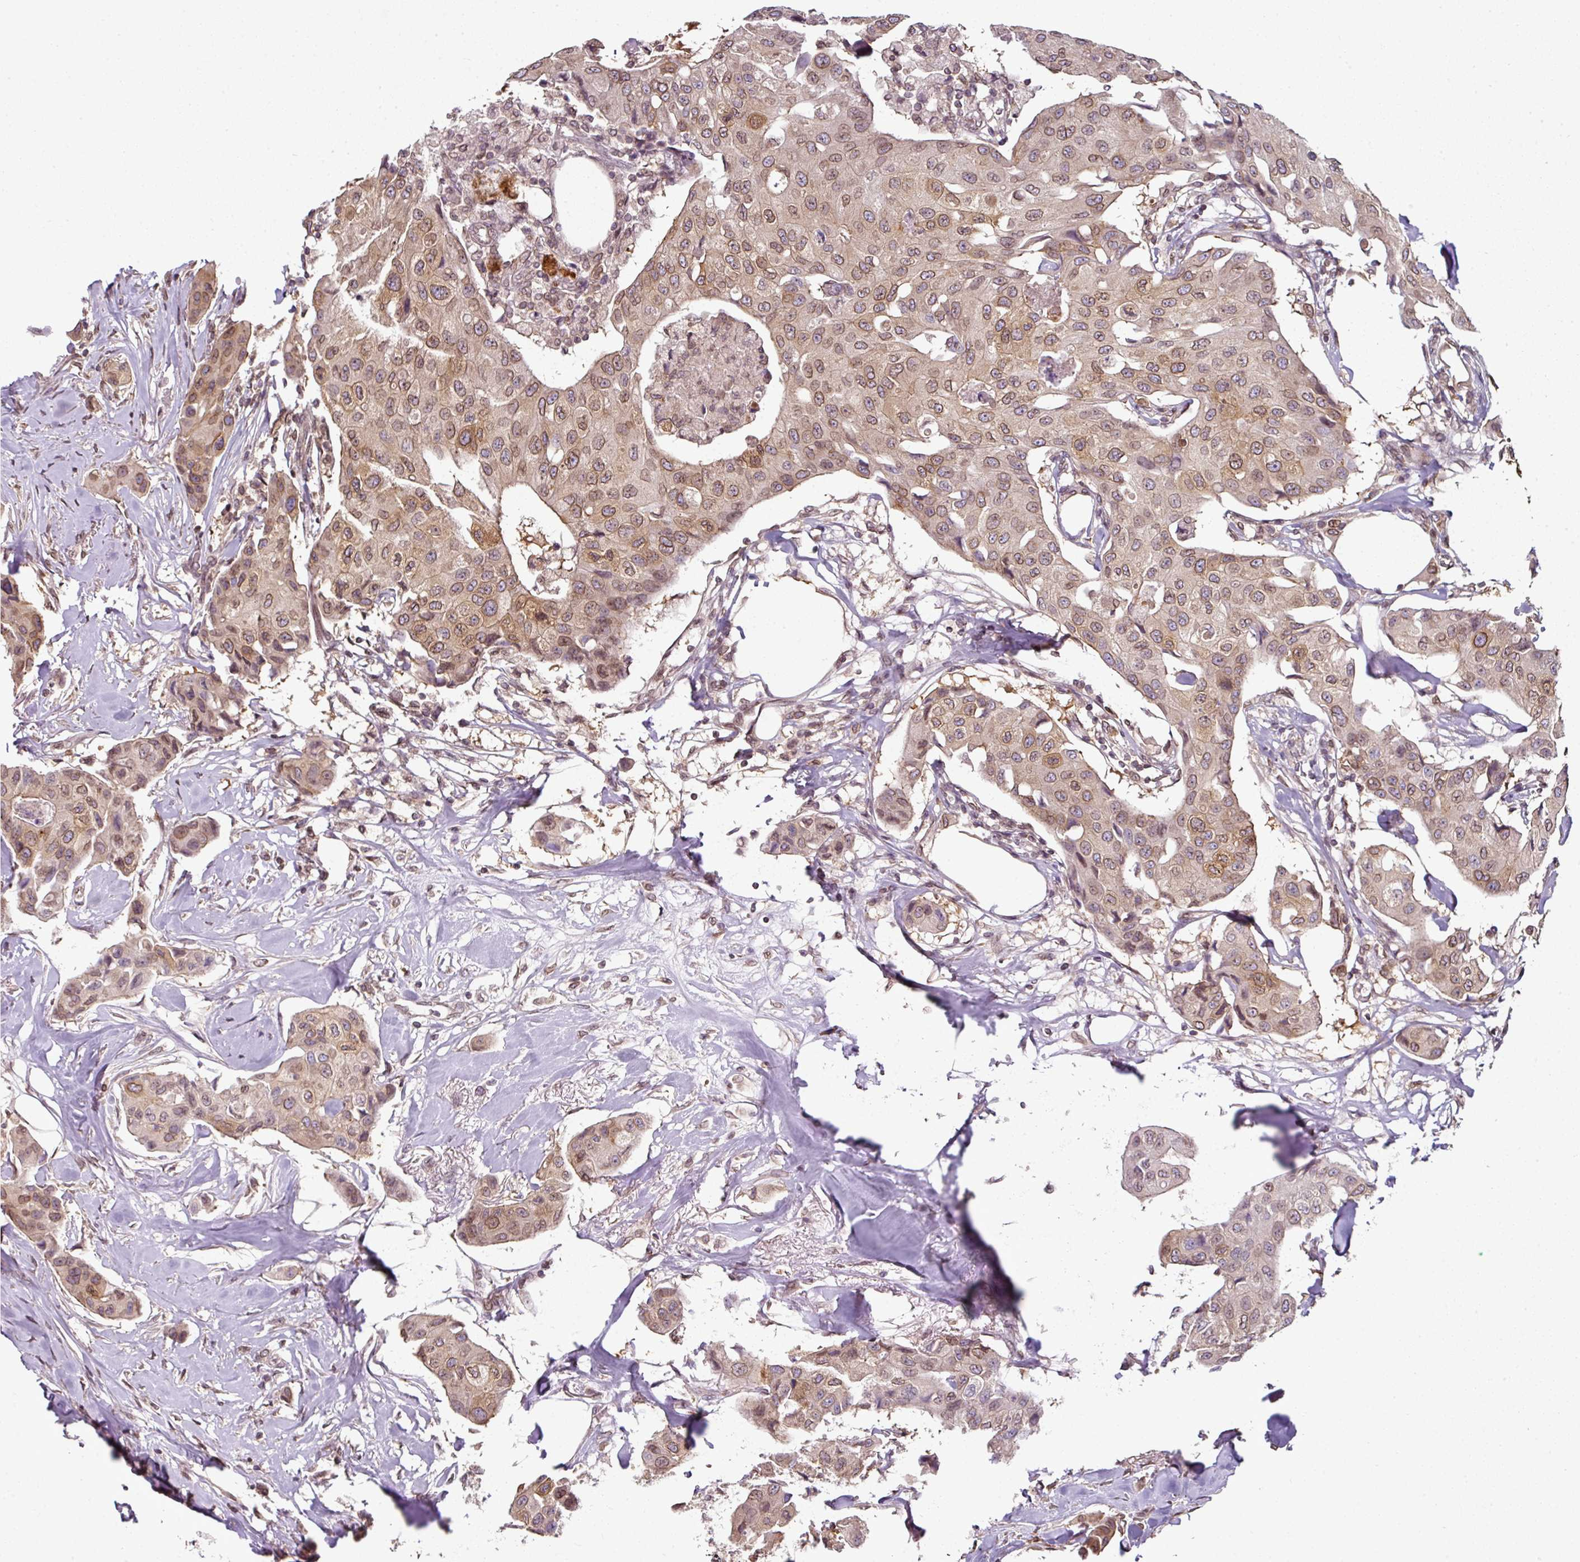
{"staining": {"intensity": "moderate", "quantity": ">75%", "location": "cytoplasmic/membranous,nuclear"}, "tissue": "breast cancer", "cell_type": "Tumor cells", "image_type": "cancer", "snomed": [{"axis": "morphology", "description": "Duct carcinoma"}, {"axis": "topography", "description": "Breast"}], "caption": "The immunohistochemical stain labels moderate cytoplasmic/membranous and nuclear staining in tumor cells of breast cancer (invasive ductal carcinoma) tissue.", "gene": "RANGAP1", "patient": {"sex": "female", "age": 80}}